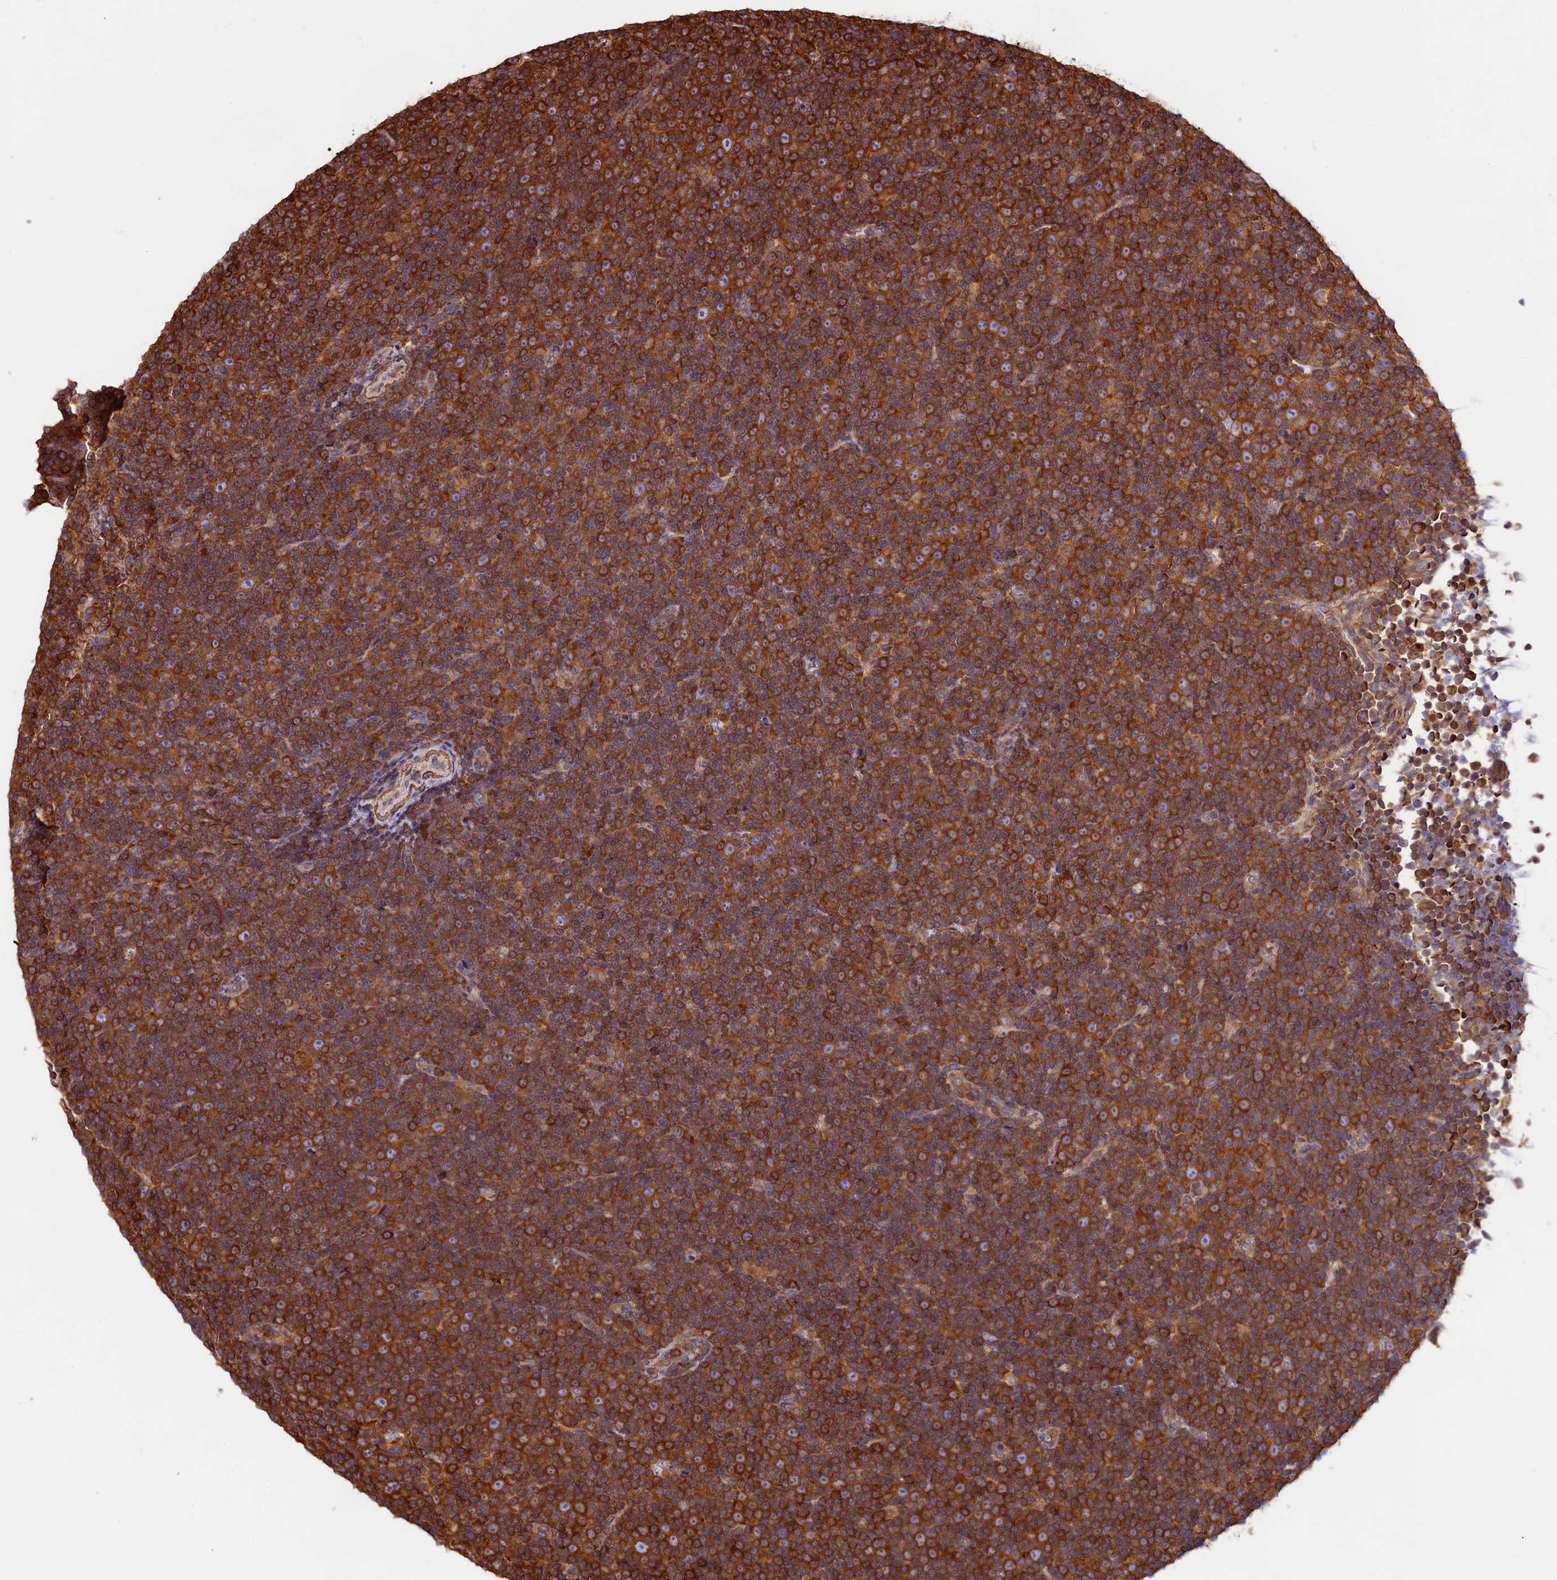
{"staining": {"intensity": "strong", "quantity": ">75%", "location": "cytoplasmic/membranous"}, "tissue": "lymphoma", "cell_type": "Tumor cells", "image_type": "cancer", "snomed": [{"axis": "morphology", "description": "Malignant lymphoma, non-Hodgkin's type, Low grade"}, {"axis": "topography", "description": "Lymph node"}], "caption": "A high-resolution photomicrograph shows IHC staining of low-grade malignant lymphoma, non-Hodgkin's type, which exhibits strong cytoplasmic/membranous staining in about >75% of tumor cells. Immunohistochemistry stains the protein of interest in brown and the nuclei are stained blue.", "gene": "GYS1", "patient": {"sex": "female", "age": 67}}